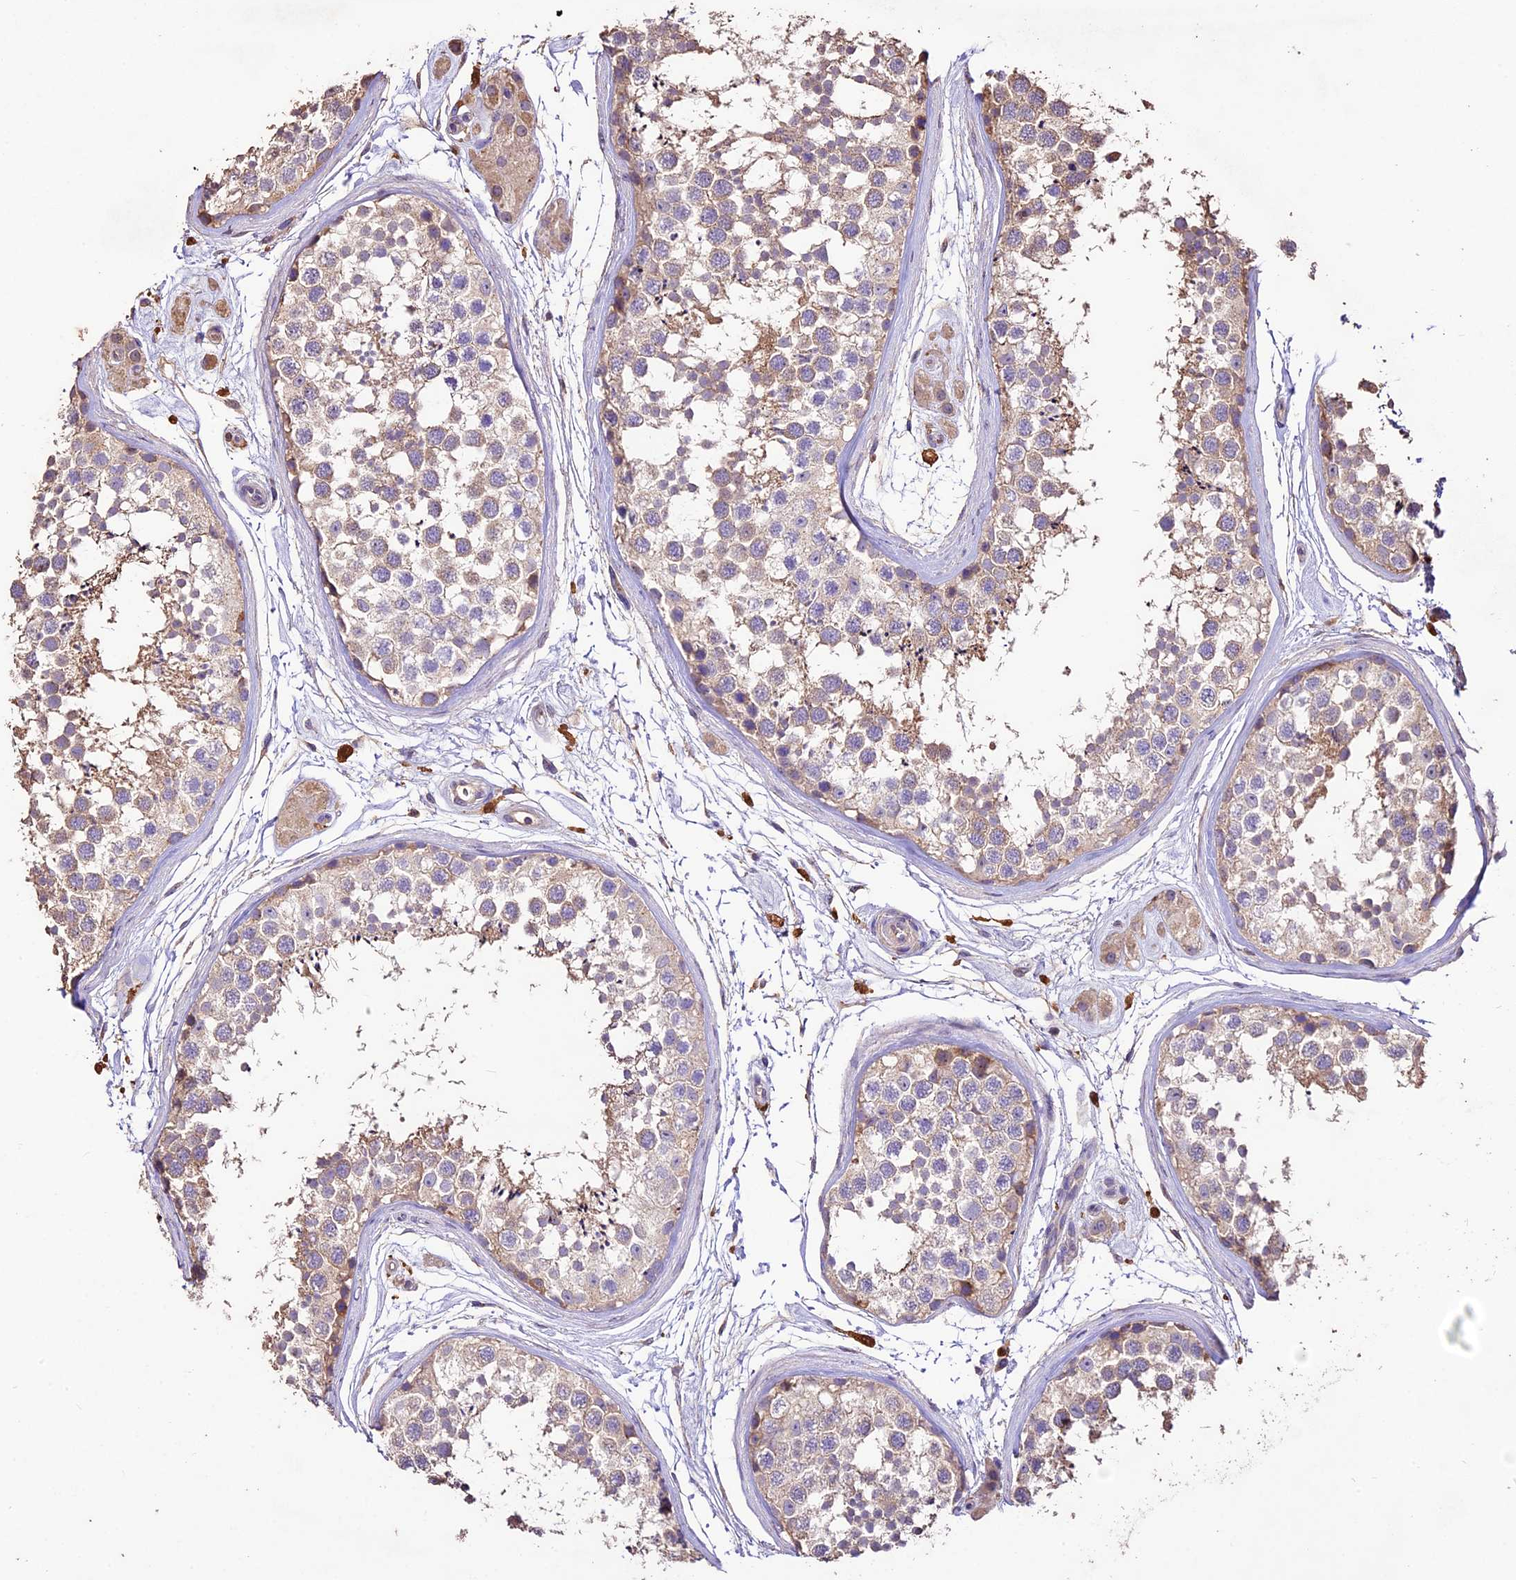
{"staining": {"intensity": "weak", "quantity": "<25%", "location": "cytoplasmic/membranous"}, "tissue": "testis", "cell_type": "Cells in seminiferous ducts", "image_type": "normal", "snomed": [{"axis": "morphology", "description": "Normal tissue, NOS"}, {"axis": "topography", "description": "Testis"}], "caption": "Image shows no significant protein expression in cells in seminiferous ducts of normal testis. (Stains: DAB (3,3'-diaminobenzidine) IHC with hematoxylin counter stain, Microscopy: brightfield microscopy at high magnification).", "gene": "CRLF1", "patient": {"sex": "male", "age": 56}}